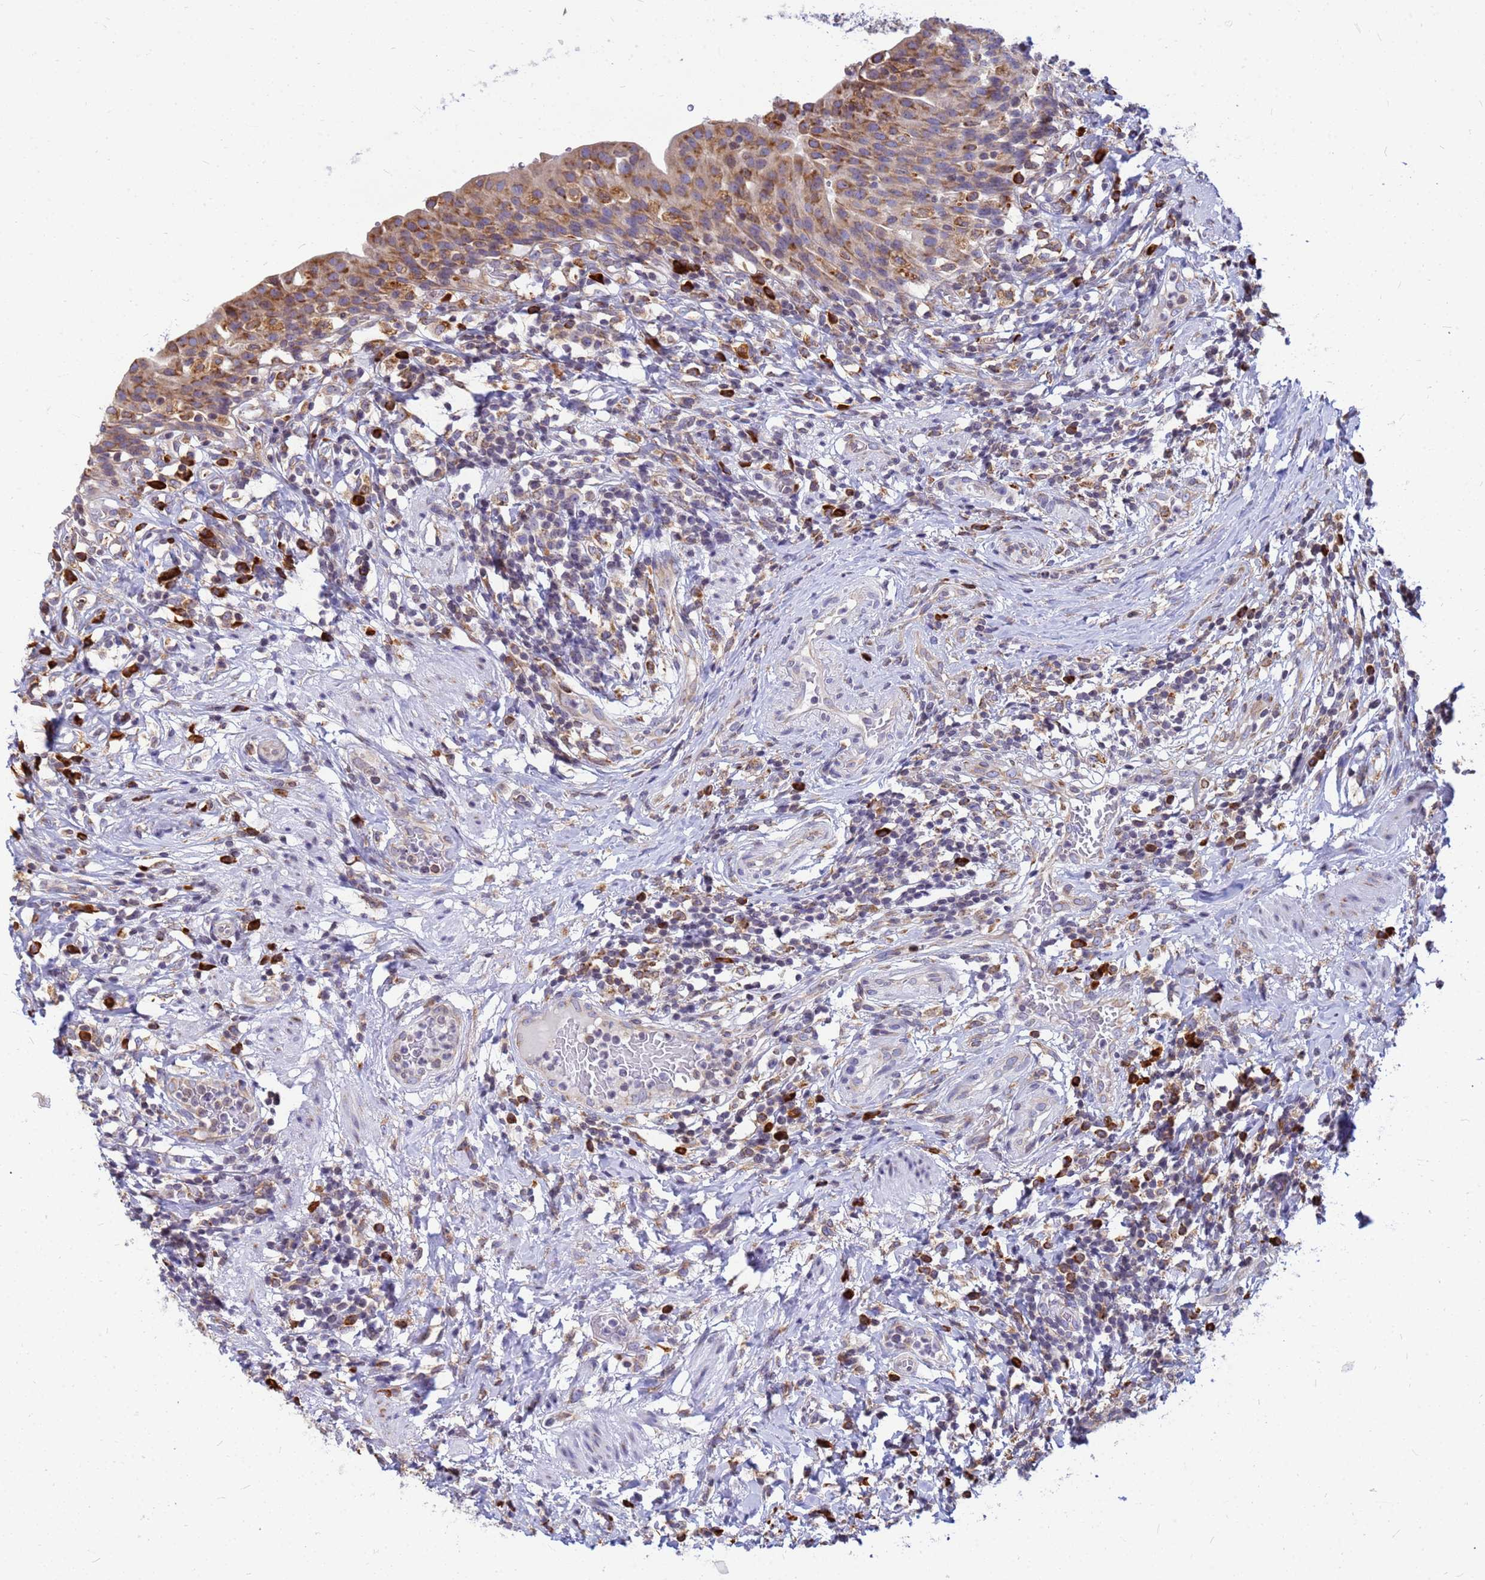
{"staining": {"intensity": "moderate", "quantity": "25%-75%", "location": "cytoplasmic/membranous"}, "tissue": "urinary bladder", "cell_type": "Urothelial cells", "image_type": "normal", "snomed": [{"axis": "morphology", "description": "Normal tissue, NOS"}, {"axis": "morphology", "description": "Inflammation, NOS"}, {"axis": "topography", "description": "Urinary bladder"}], "caption": "A medium amount of moderate cytoplasmic/membranous expression is seen in about 25%-75% of urothelial cells in unremarkable urinary bladder.", "gene": "SSR4", "patient": {"sex": "male", "age": 64}}